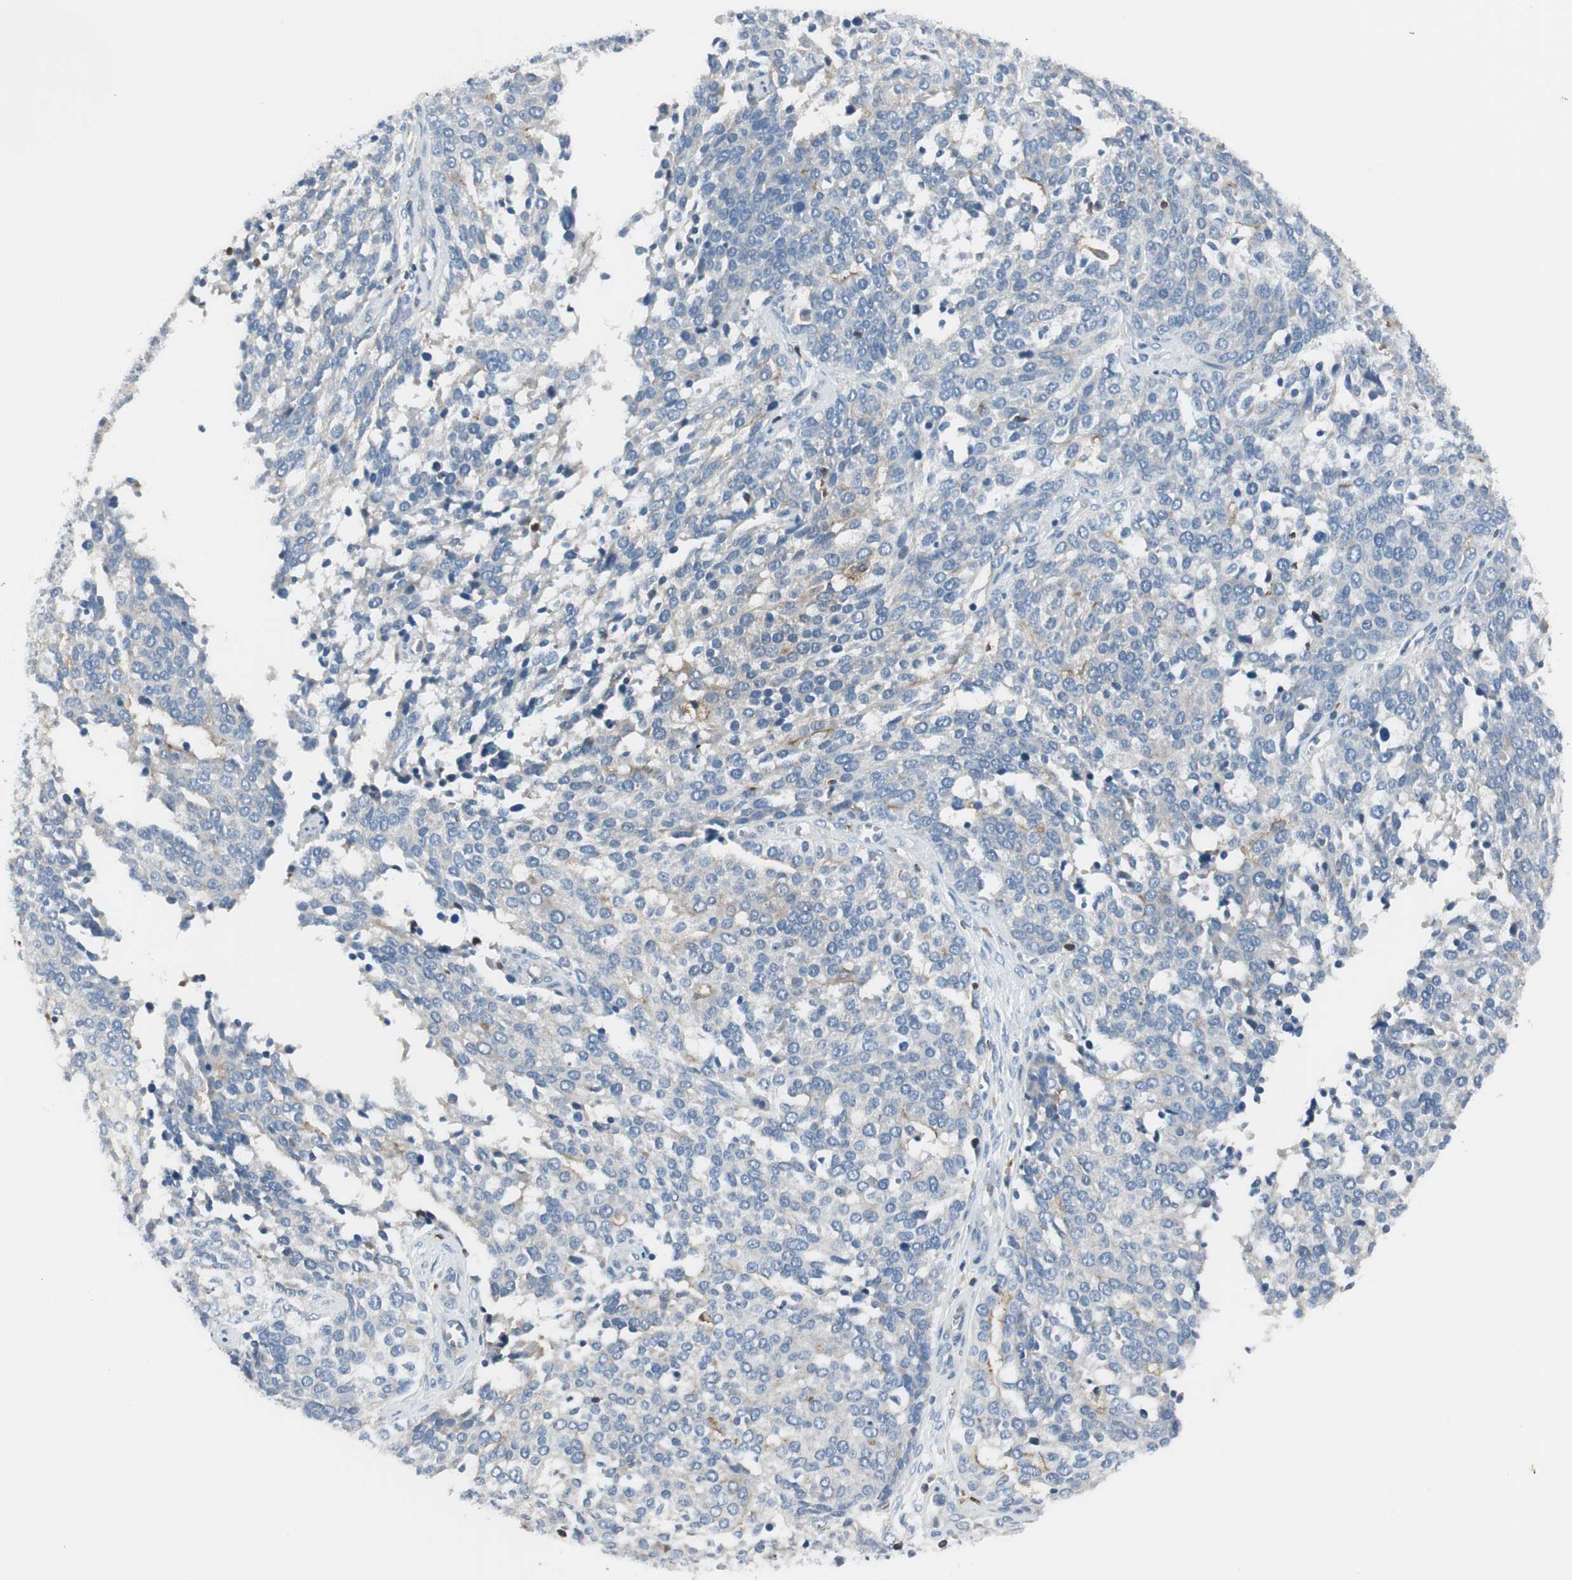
{"staining": {"intensity": "negative", "quantity": "none", "location": "none"}, "tissue": "ovarian cancer", "cell_type": "Tumor cells", "image_type": "cancer", "snomed": [{"axis": "morphology", "description": "Cystadenocarcinoma, serous, NOS"}, {"axis": "topography", "description": "Ovary"}], "caption": "IHC photomicrograph of human serous cystadenocarcinoma (ovarian) stained for a protein (brown), which shows no positivity in tumor cells.", "gene": "SLC9A3R1", "patient": {"sex": "female", "age": 44}}